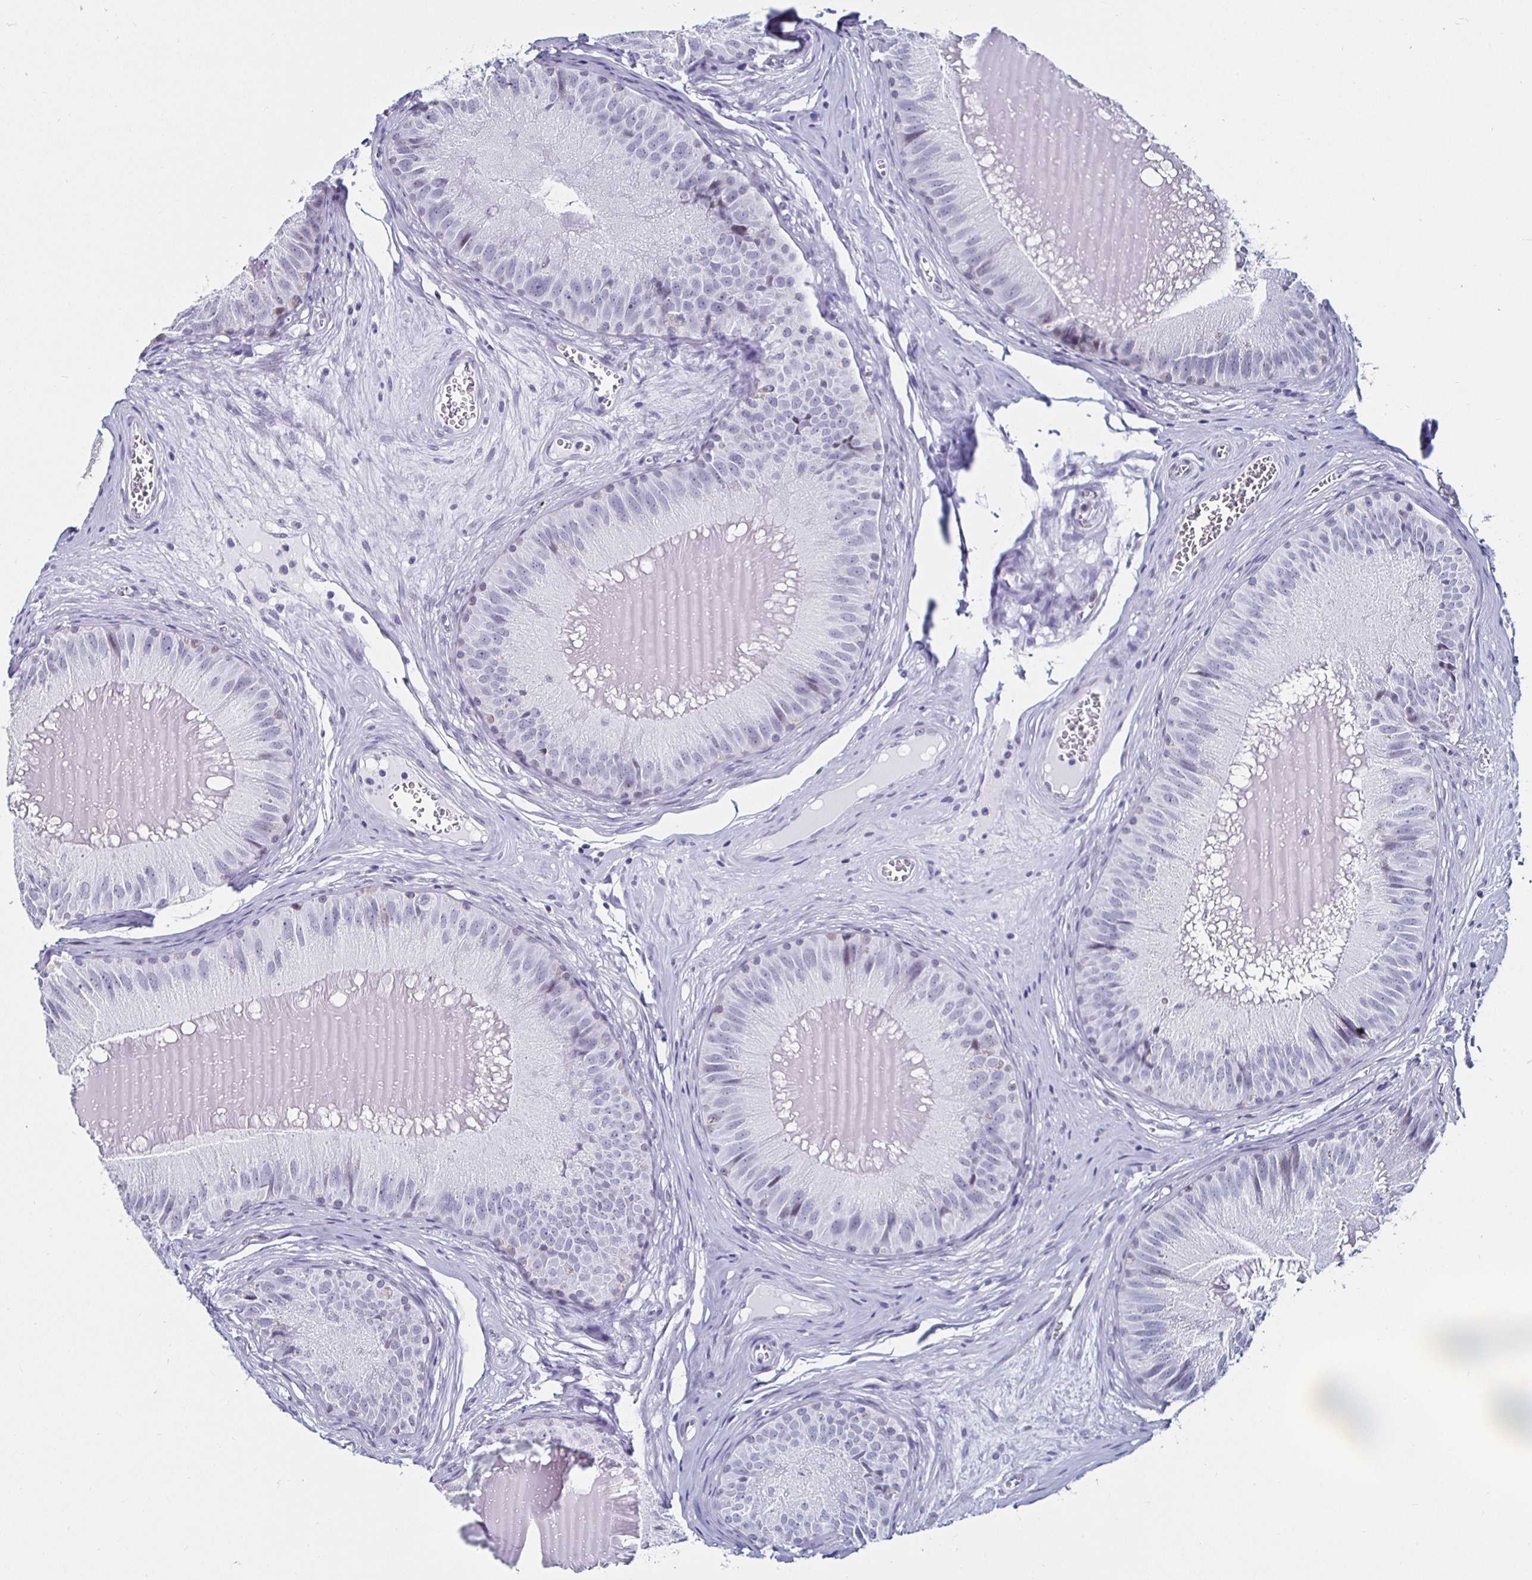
{"staining": {"intensity": "negative", "quantity": "none", "location": "none"}, "tissue": "epididymis", "cell_type": "Glandular cells", "image_type": "normal", "snomed": [{"axis": "morphology", "description": "Normal tissue, NOS"}, {"axis": "topography", "description": "Epididymis, spermatic cord, NOS"}], "caption": "Immunohistochemistry (IHC) photomicrograph of benign epididymis stained for a protein (brown), which reveals no expression in glandular cells. (Brightfield microscopy of DAB immunohistochemistry (IHC) at high magnification).", "gene": "KRT4", "patient": {"sex": "male", "age": 39}}